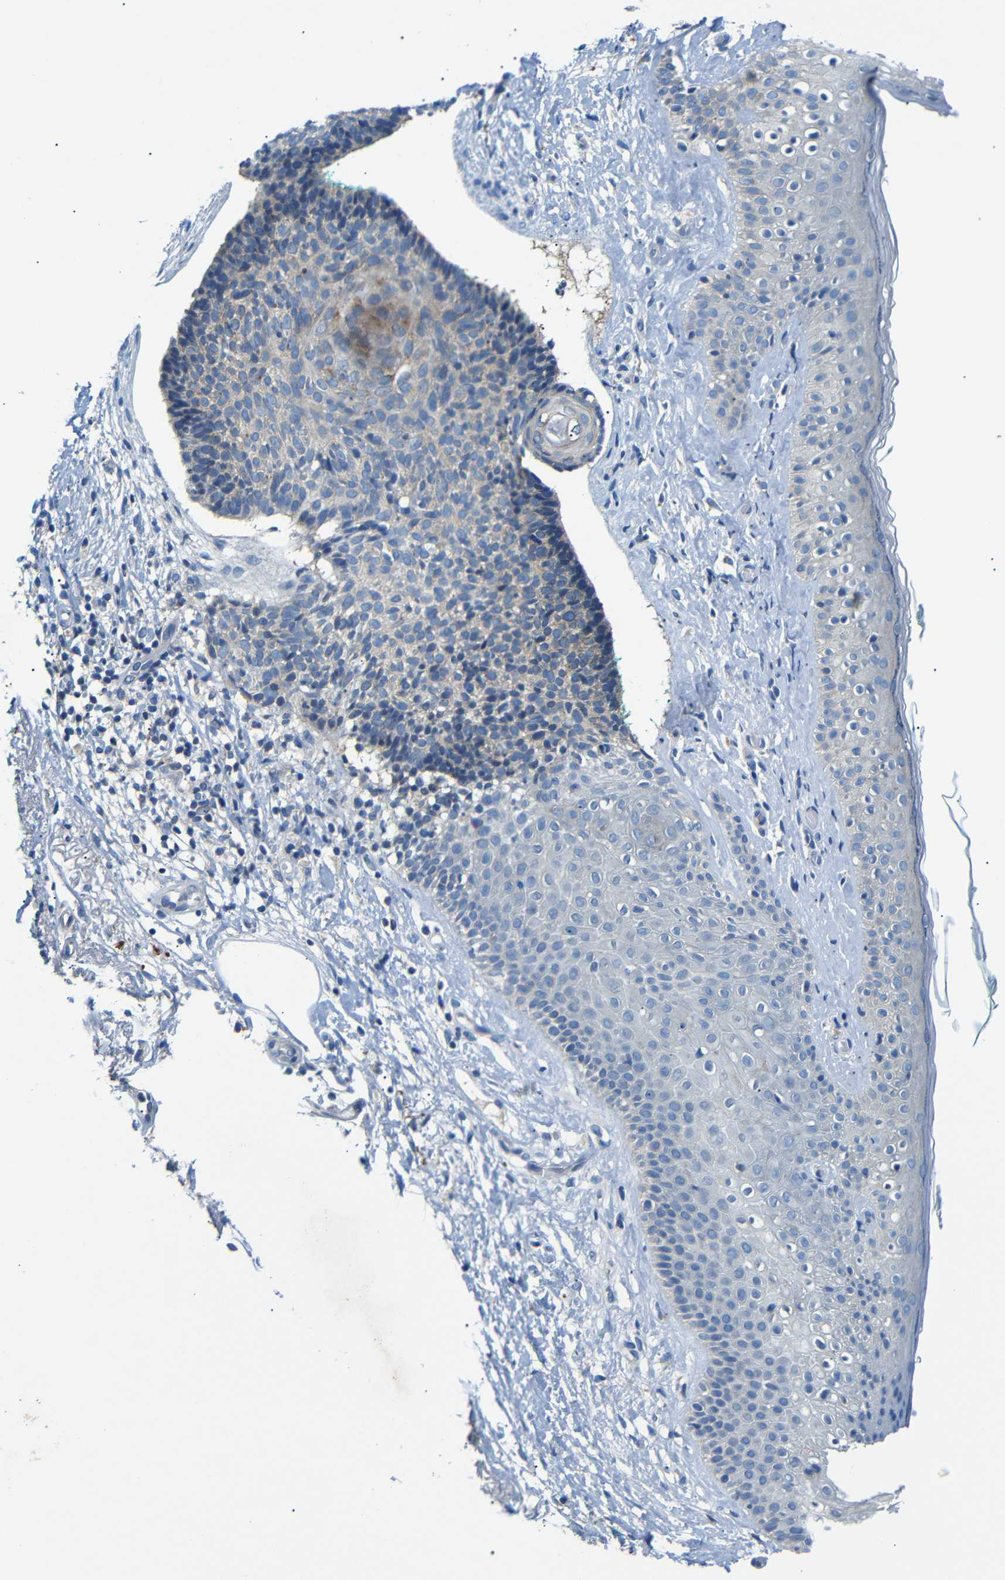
{"staining": {"intensity": "negative", "quantity": "none", "location": "none"}, "tissue": "skin cancer", "cell_type": "Tumor cells", "image_type": "cancer", "snomed": [{"axis": "morphology", "description": "Basal cell carcinoma"}, {"axis": "topography", "description": "Skin"}], "caption": "Skin cancer was stained to show a protein in brown. There is no significant expression in tumor cells.", "gene": "DCP1A", "patient": {"sex": "female", "age": 84}}